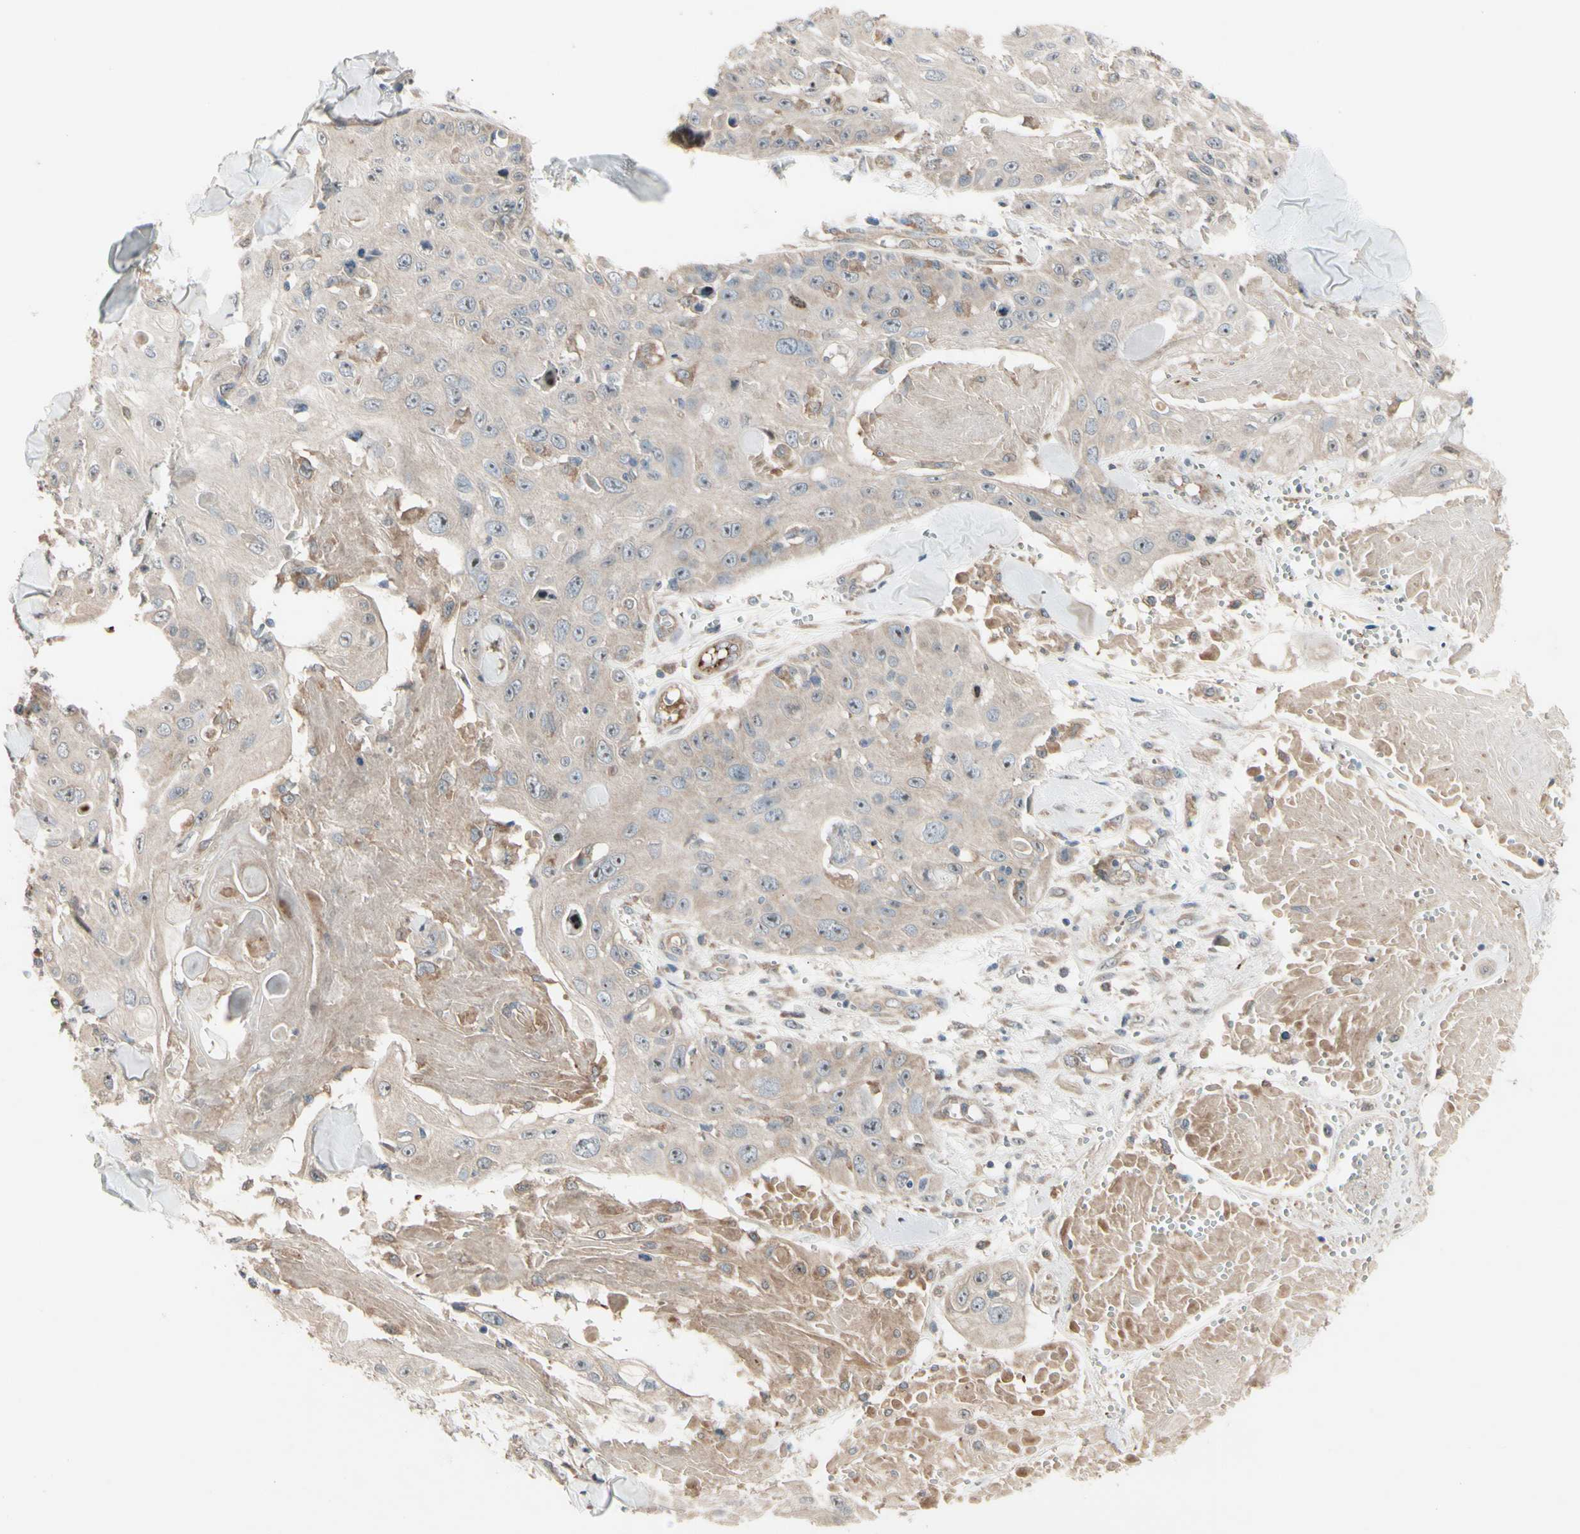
{"staining": {"intensity": "weak", "quantity": "<25%", "location": "cytoplasmic/membranous"}, "tissue": "skin cancer", "cell_type": "Tumor cells", "image_type": "cancer", "snomed": [{"axis": "morphology", "description": "Squamous cell carcinoma, NOS"}, {"axis": "topography", "description": "Skin"}], "caption": "The histopathology image demonstrates no significant staining in tumor cells of skin cancer (squamous cell carcinoma).", "gene": "SNX29", "patient": {"sex": "male", "age": 86}}